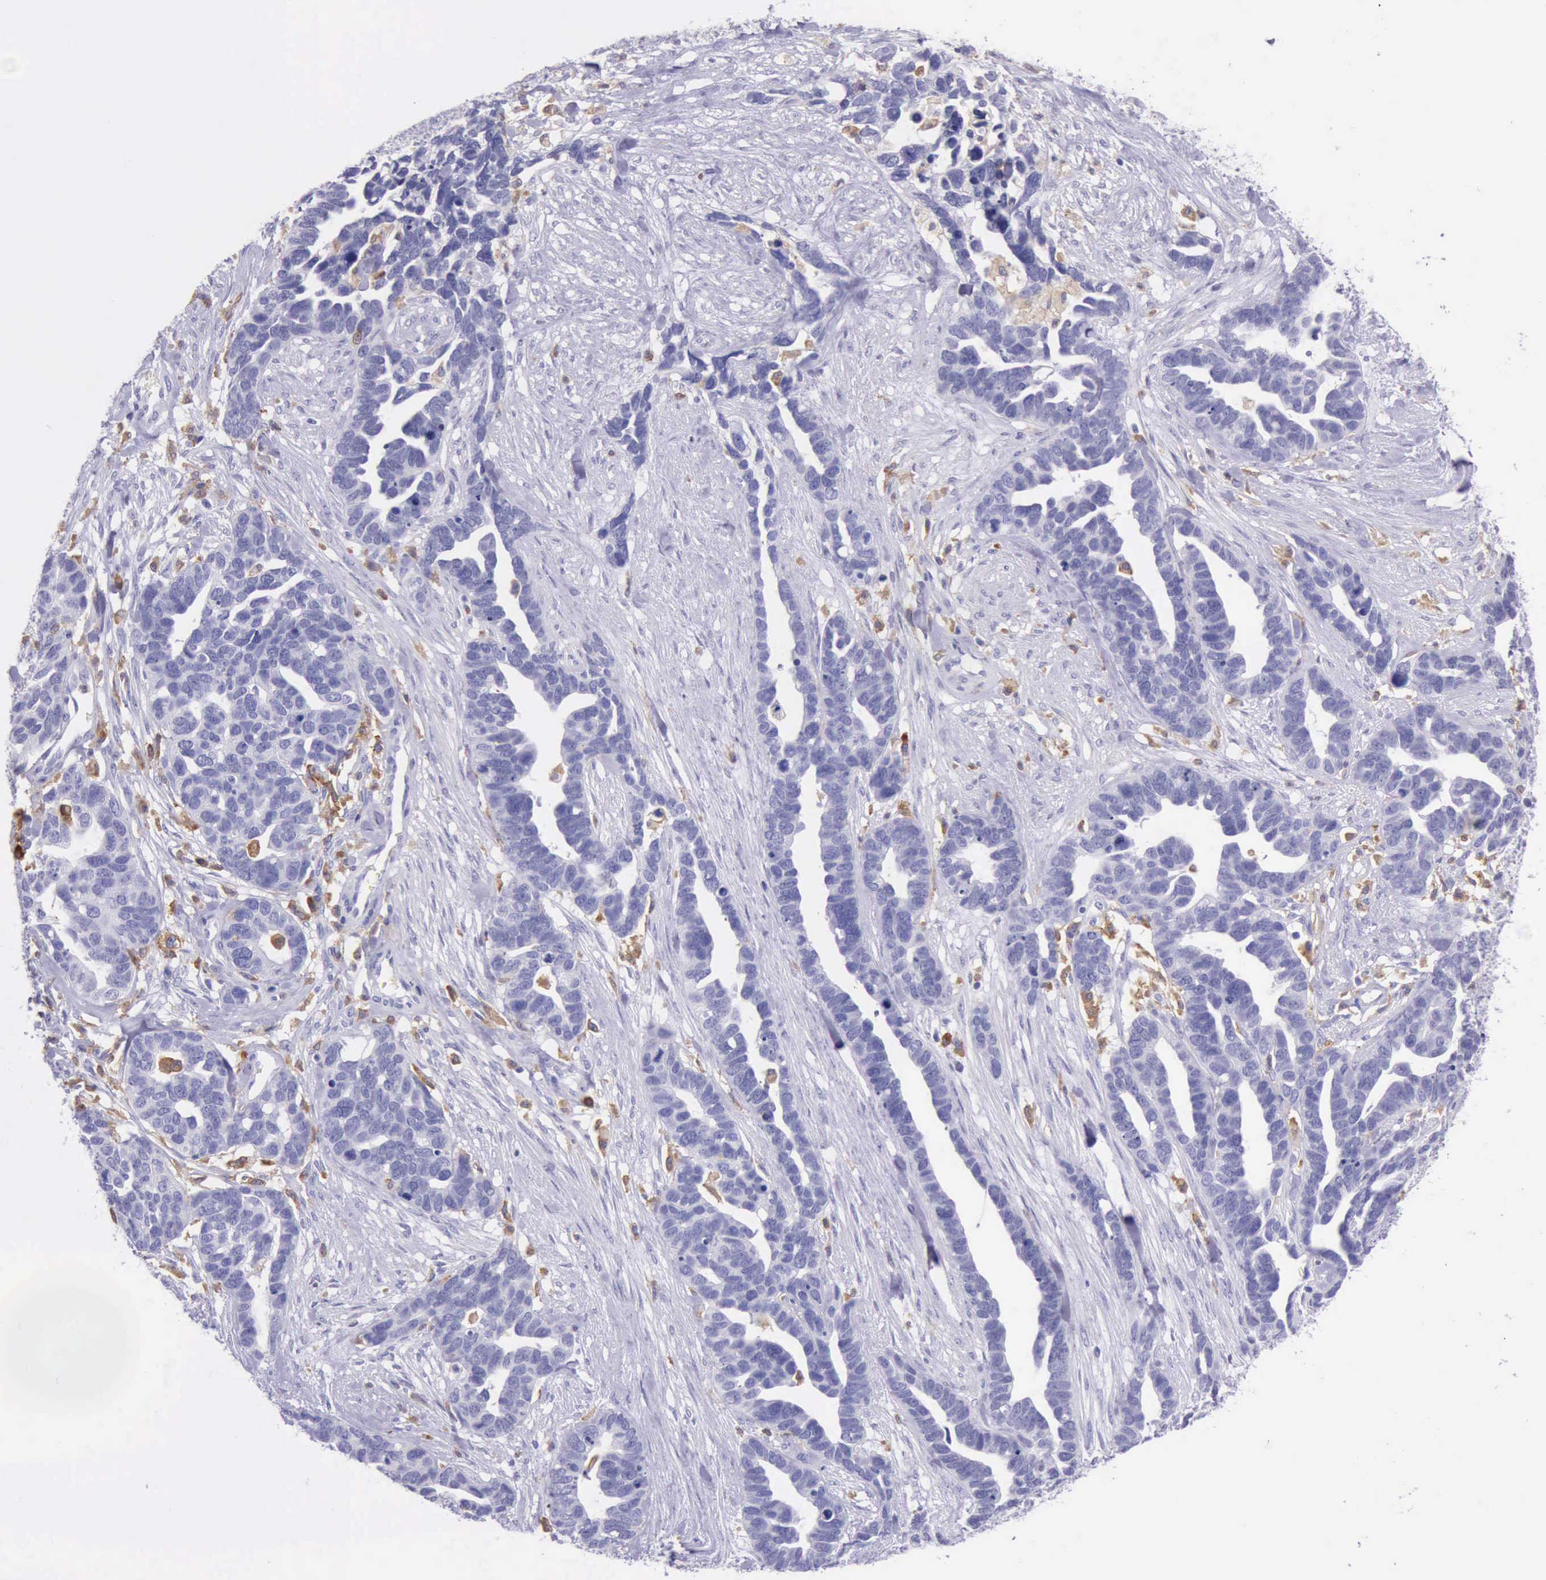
{"staining": {"intensity": "negative", "quantity": "none", "location": "none"}, "tissue": "ovarian cancer", "cell_type": "Tumor cells", "image_type": "cancer", "snomed": [{"axis": "morphology", "description": "Cystadenocarcinoma, serous, NOS"}, {"axis": "topography", "description": "Ovary"}], "caption": "There is no significant staining in tumor cells of ovarian cancer.", "gene": "BTK", "patient": {"sex": "female", "age": 54}}